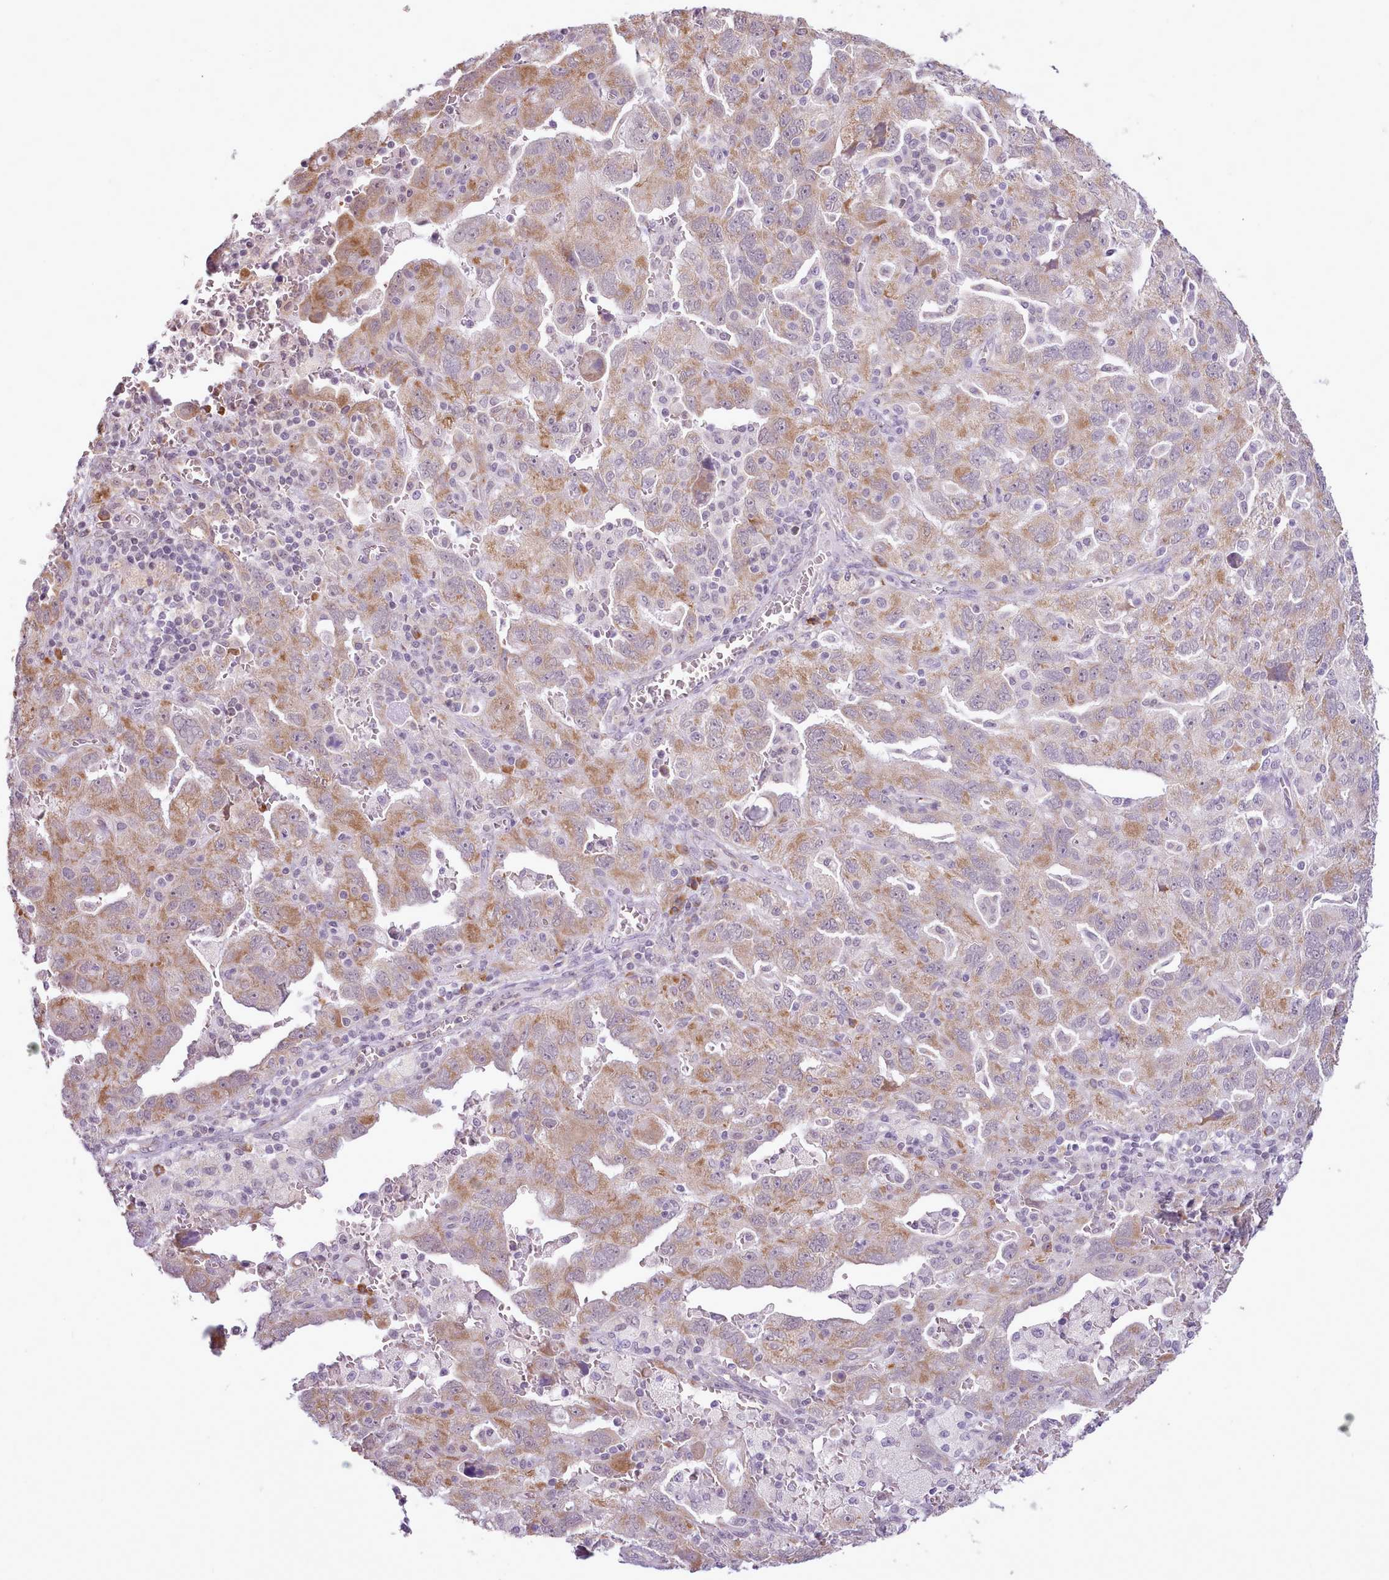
{"staining": {"intensity": "moderate", "quantity": ">75%", "location": "cytoplasmic/membranous"}, "tissue": "ovarian cancer", "cell_type": "Tumor cells", "image_type": "cancer", "snomed": [{"axis": "morphology", "description": "Carcinoma, NOS"}, {"axis": "morphology", "description": "Cystadenocarcinoma, serous, NOS"}, {"axis": "topography", "description": "Ovary"}], "caption": "Moderate cytoplasmic/membranous protein expression is present in approximately >75% of tumor cells in ovarian cancer (serous cystadenocarcinoma). Nuclei are stained in blue.", "gene": "SEC61B", "patient": {"sex": "female", "age": 69}}